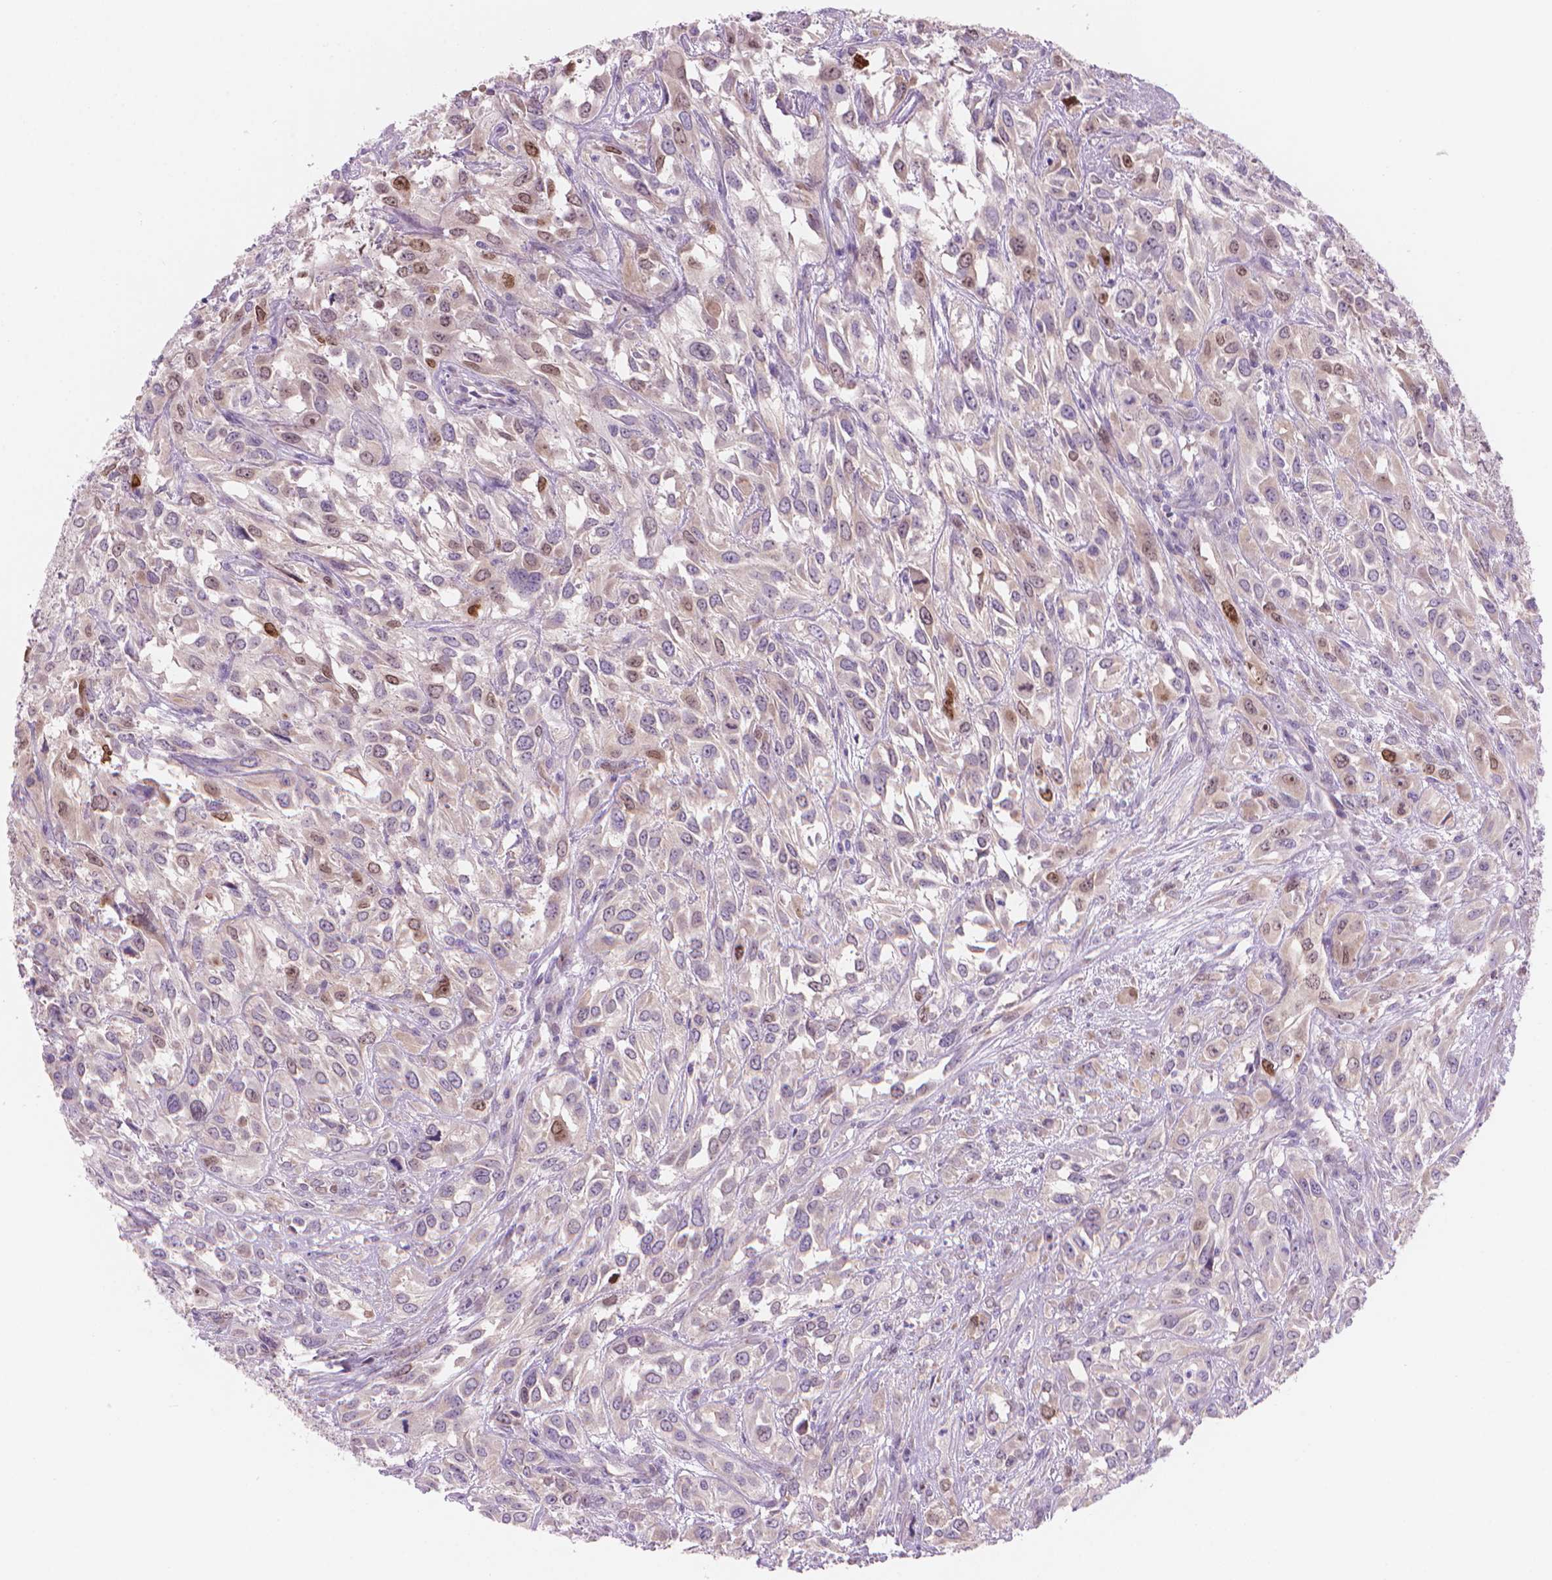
{"staining": {"intensity": "strong", "quantity": "<25%", "location": "cytoplasmic/membranous"}, "tissue": "urothelial cancer", "cell_type": "Tumor cells", "image_type": "cancer", "snomed": [{"axis": "morphology", "description": "Urothelial carcinoma, High grade"}, {"axis": "topography", "description": "Urinary bladder"}], "caption": "IHC of urothelial carcinoma (high-grade) exhibits medium levels of strong cytoplasmic/membranous expression in approximately <25% of tumor cells.", "gene": "ENSG00000187186", "patient": {"sex": "male", "age": 67}}